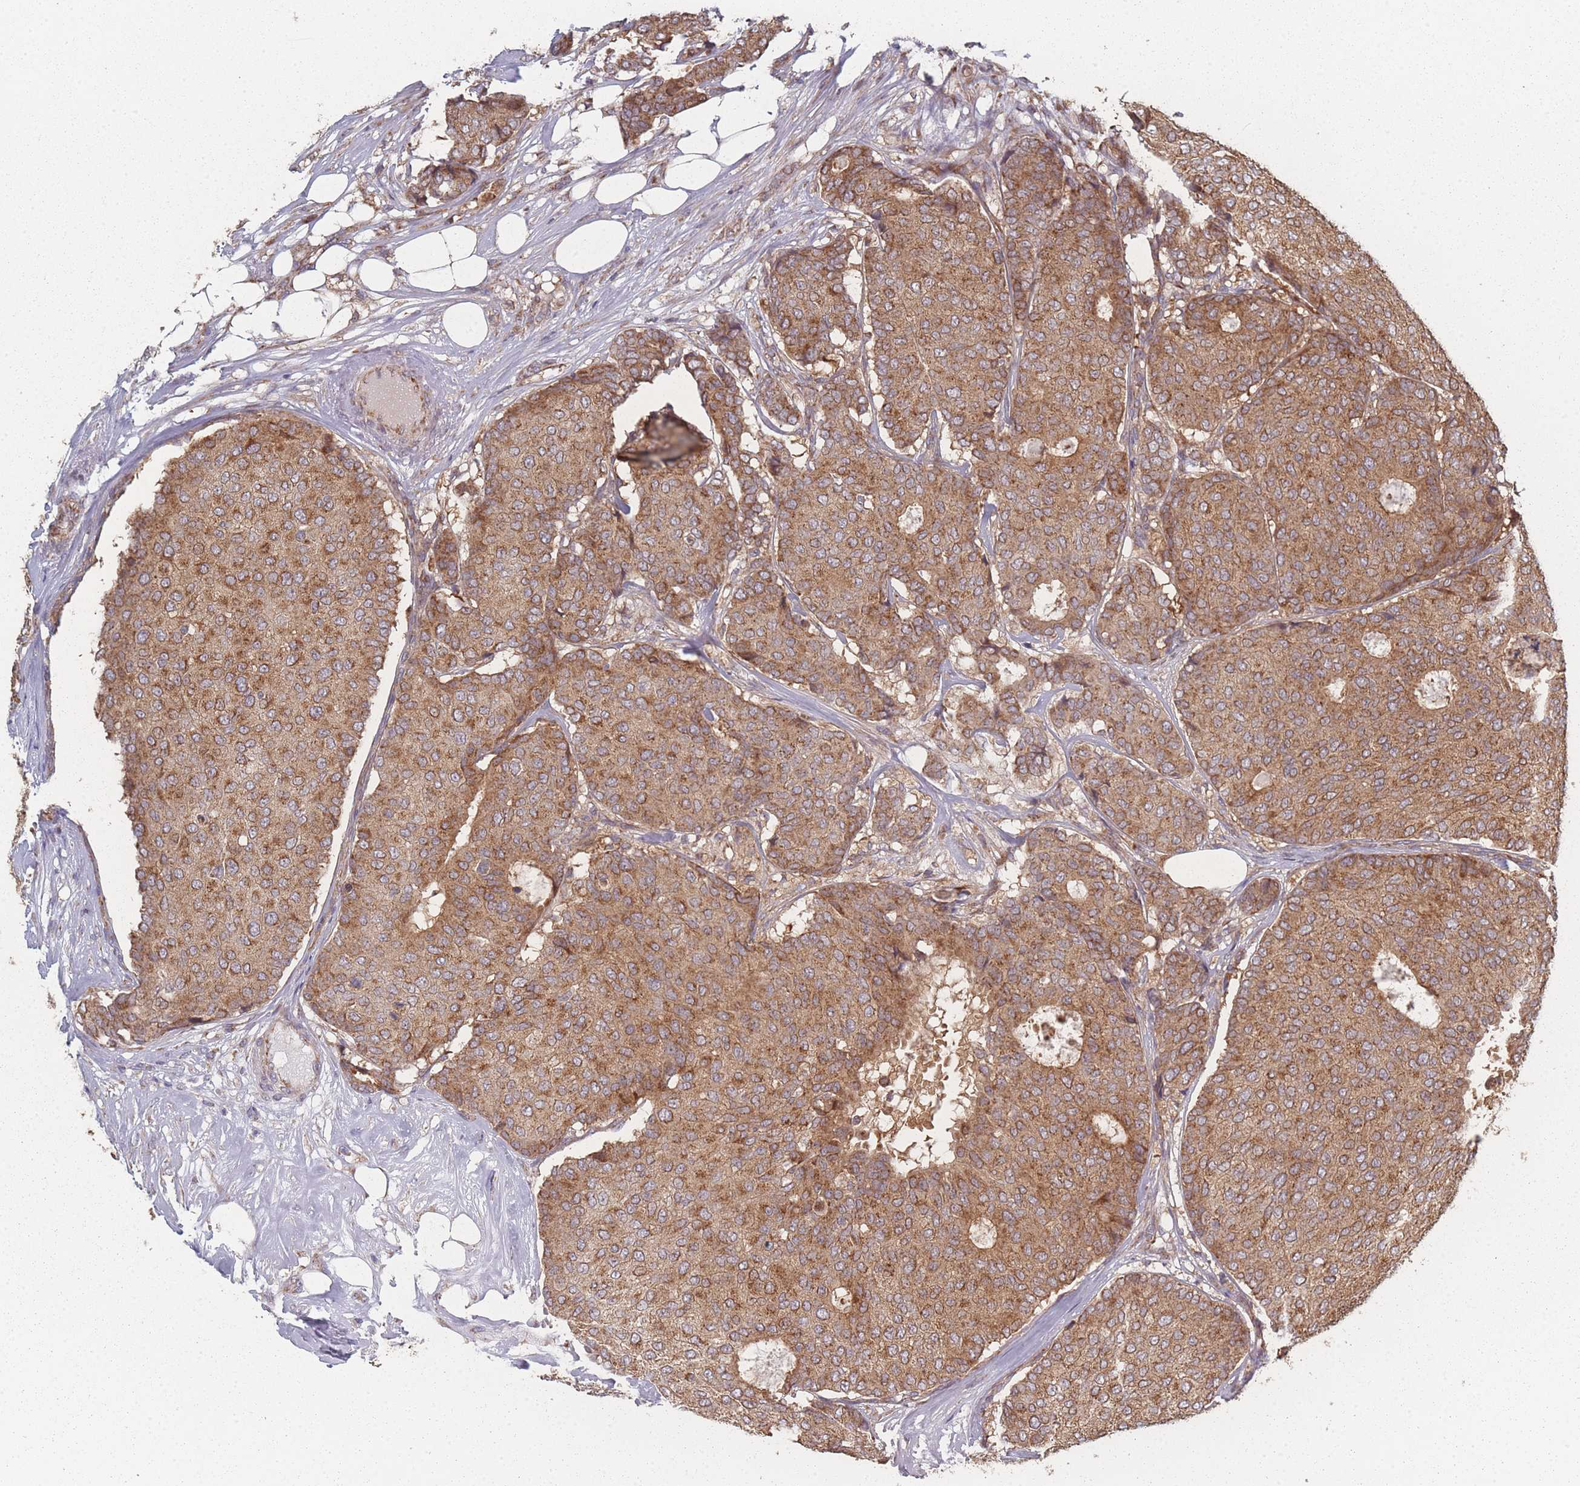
{"staining": {"intensity": "moderate", "quantity": ">75%", "location": "cytoplasmic/membranous"}, "tissue": "breast cancer", "cell_type": "Tumor cells", "image_type": "cancer", "snomed": [{"axis": "morphology", "description": "Duct carcinoma"}, {"axis": "topography", "description": "Breast"}], "caption": "Immunohistochemical staining of human breast invasive ductal carcinoma reveals moderate cytoplasmic/membranous protein expression in about >75% of tumor cells.", "gene": "PSMB3", "patient": {"sex": "female", "age": 75}}